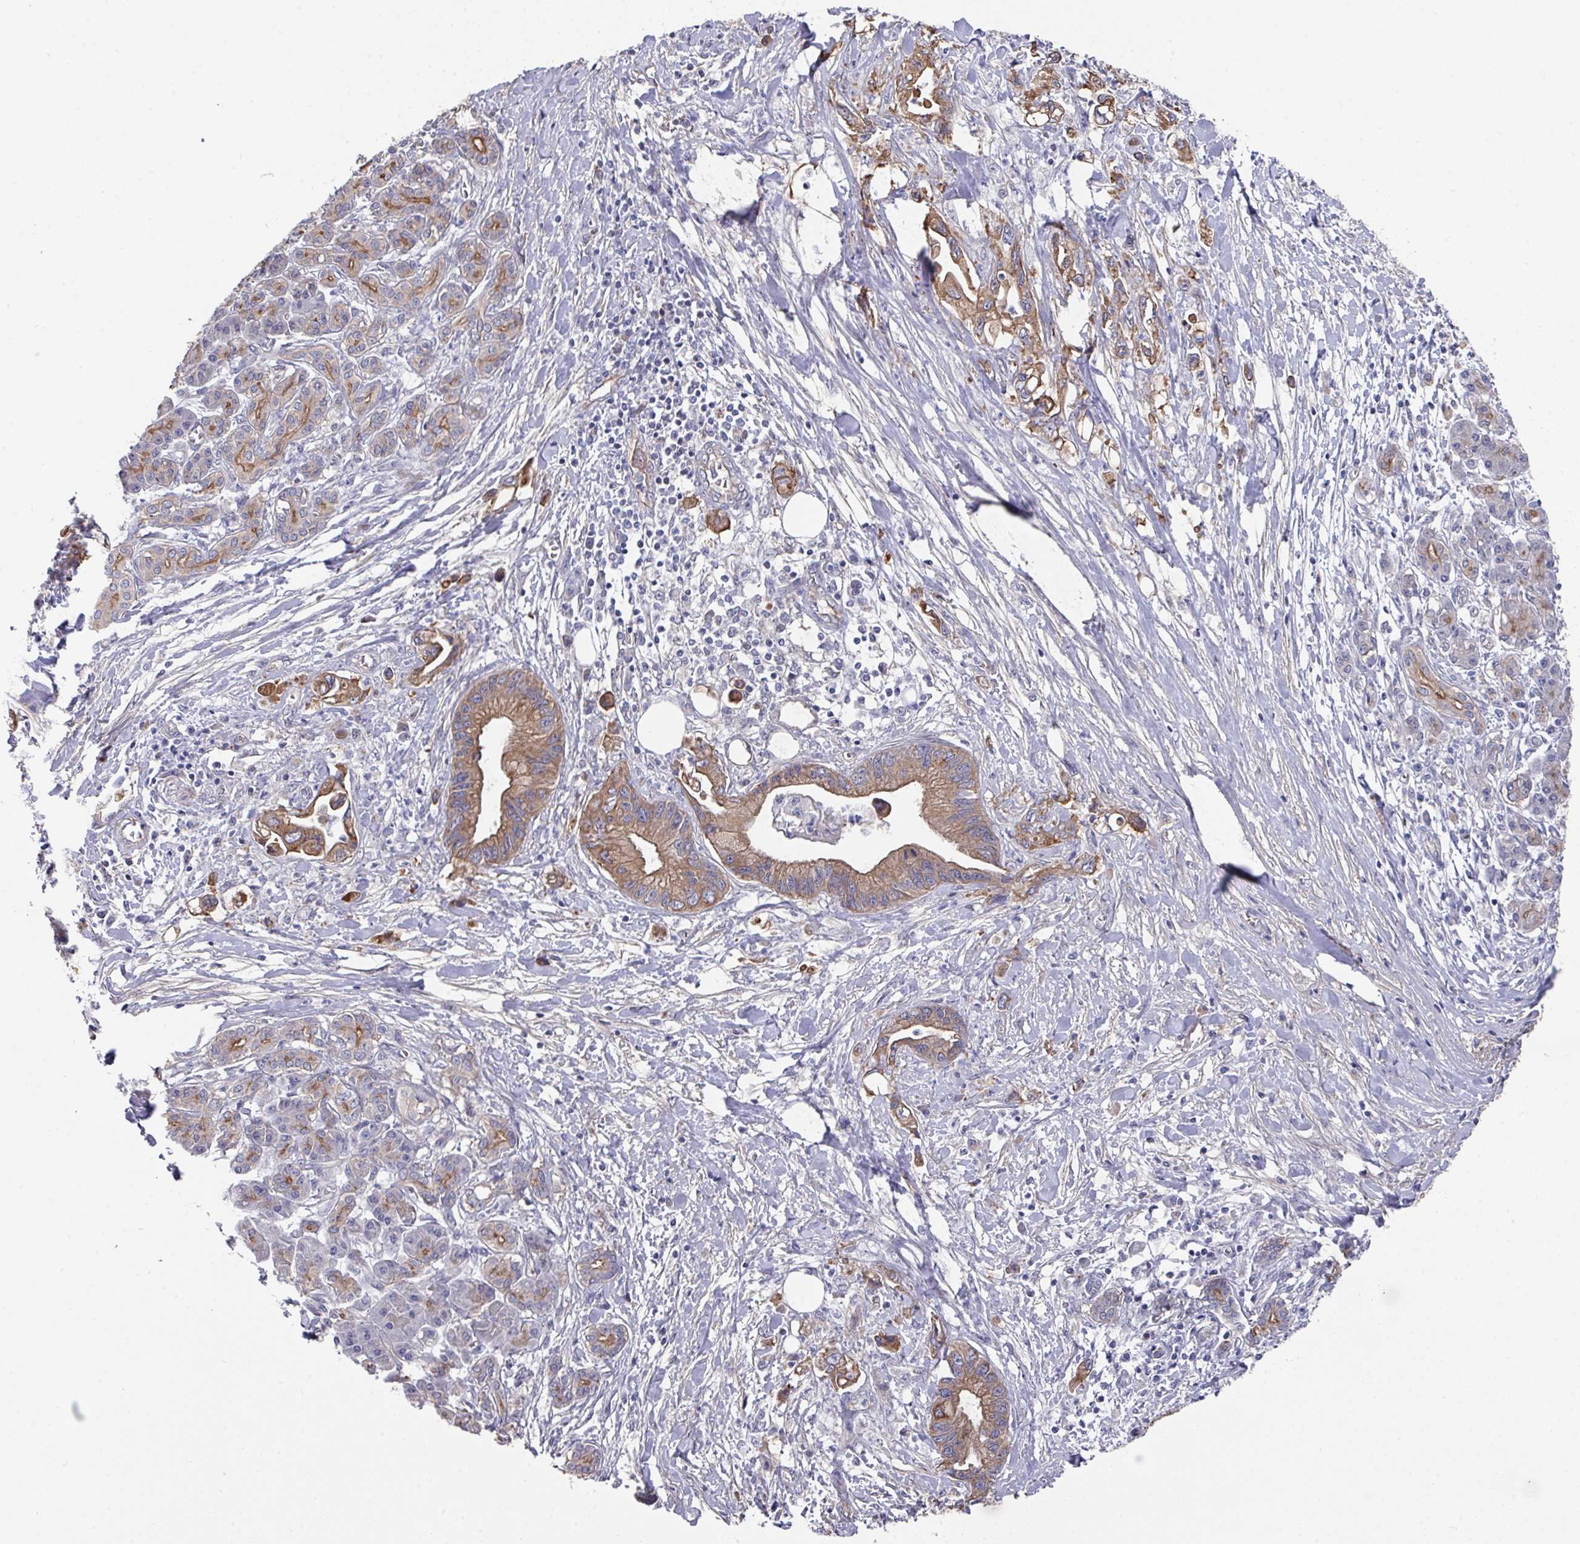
{"staining": {"intensity": "moderate", "quantity": ">75%", "location": "cytoplasmic/membranous"}, "tissue": "pancreatic cancer", "cell_type": "Tumor cells", "image_type": "cancer", "snomed": [{"axis": "morphology", "description": "Adenocarcinoma, NOS"}, {"axis": "topography", "description": "Pancreas"}], "caption": "IHC (DAB (3,3'-diaminobenzidine)) staining of adenocarcinoma (pancreatic) reveals moderate cytoplasmic/membranous protein expression in approximately >75% of tumor cells.", "gene": "PRR5", "patient": {"sex": "male", "age": 61}}